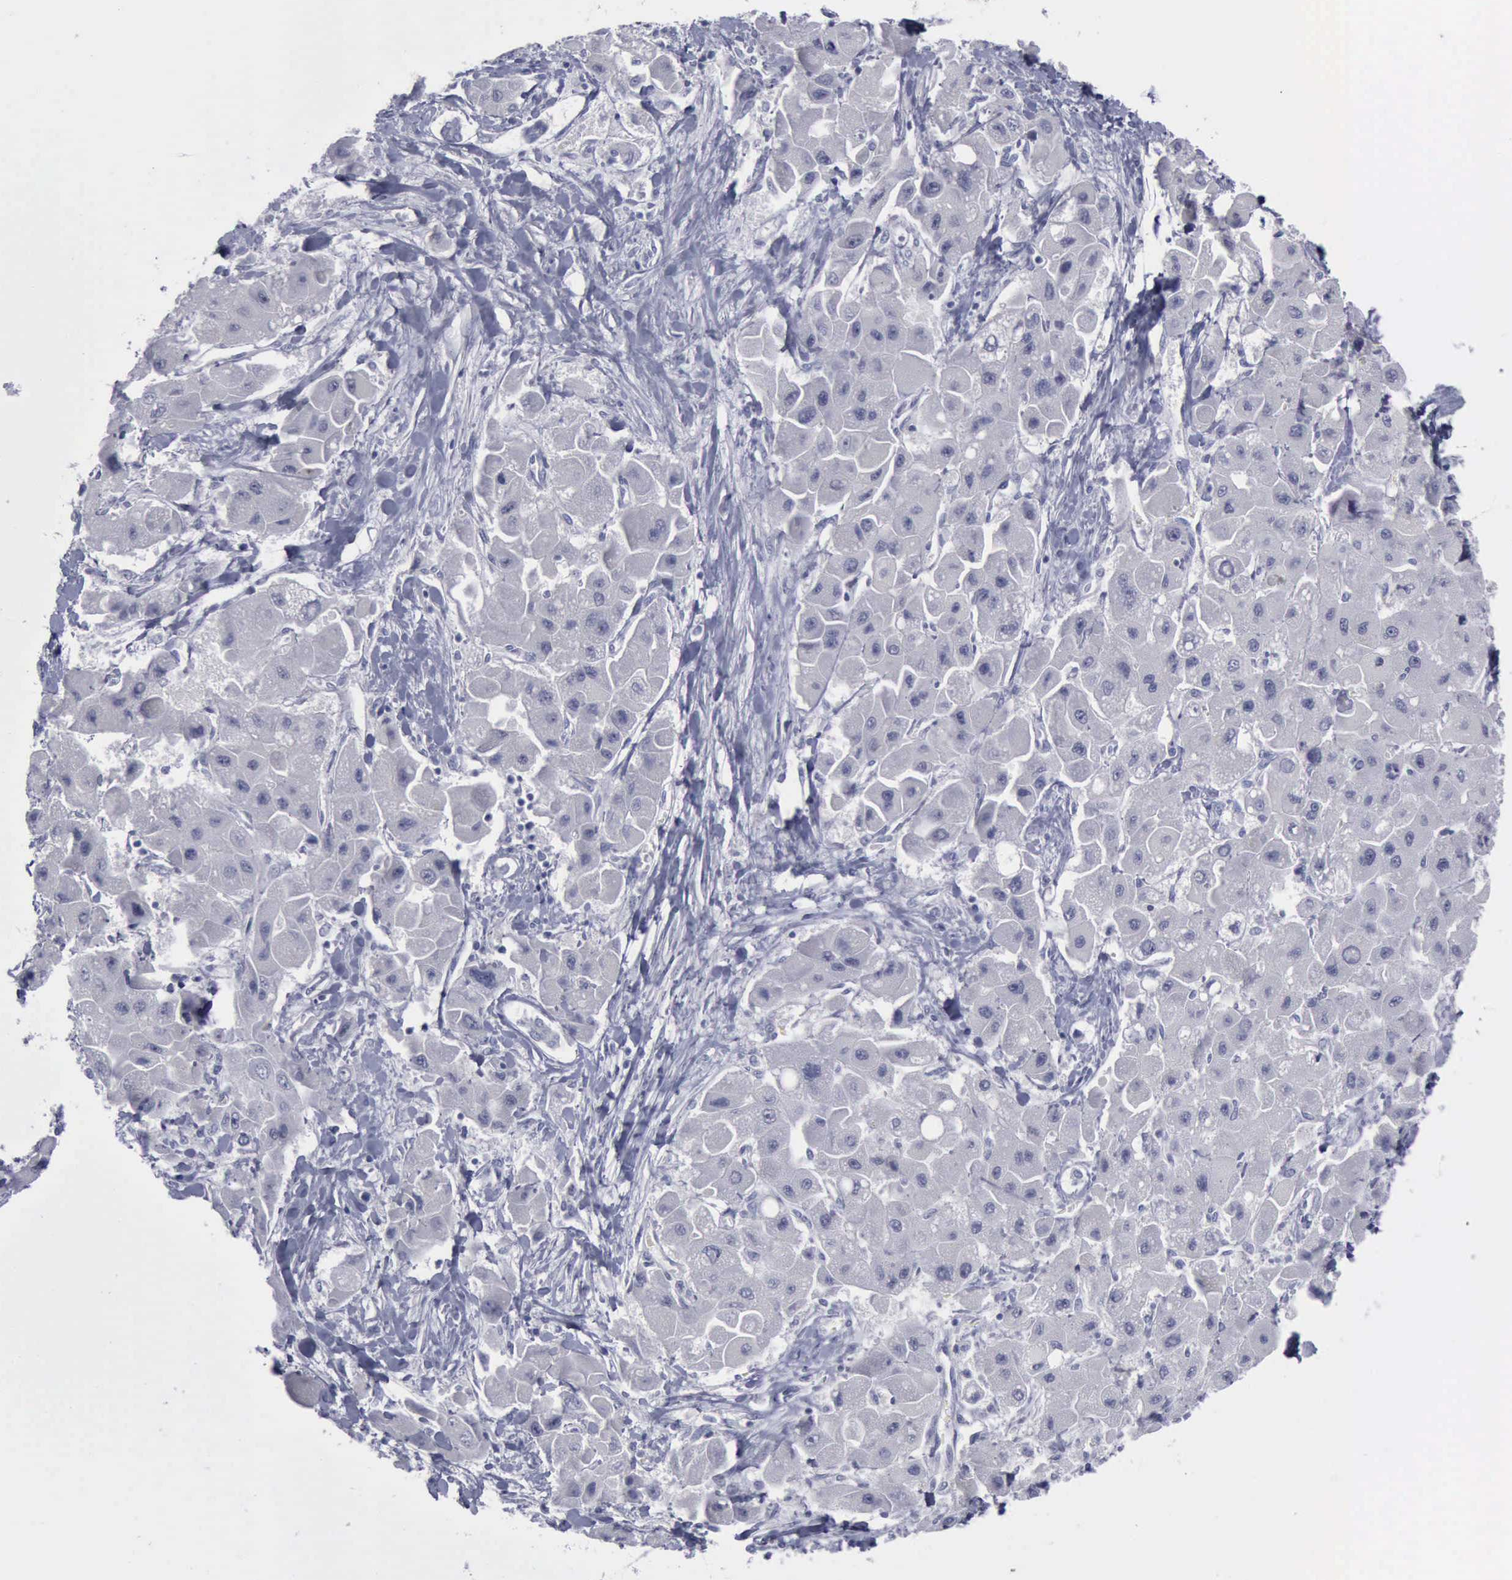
{"staining": {"intensity": "negative", "quantity": "none", "location": "none"}, "tissue": "liver cancer", "cell_type": "Tumor cells", "image_type": "cancer", "snomed": [{"axis": "morphology", "description": "Carcinoma, Hepatocellular, NOS"}, {"axis": "topography", "description": "Liver"}], "caption": "A micrograph of human liver cancer (hepatocellular carcinoma) is negative for staining in tumor cells. The staining is performed using DAB (3,3'-diaminobenzidine) brown chromogen with nuclei counter-stained in using hematoxylin.", "gene": "KRT13", "patient": {"sex": "male", "age": 24}}